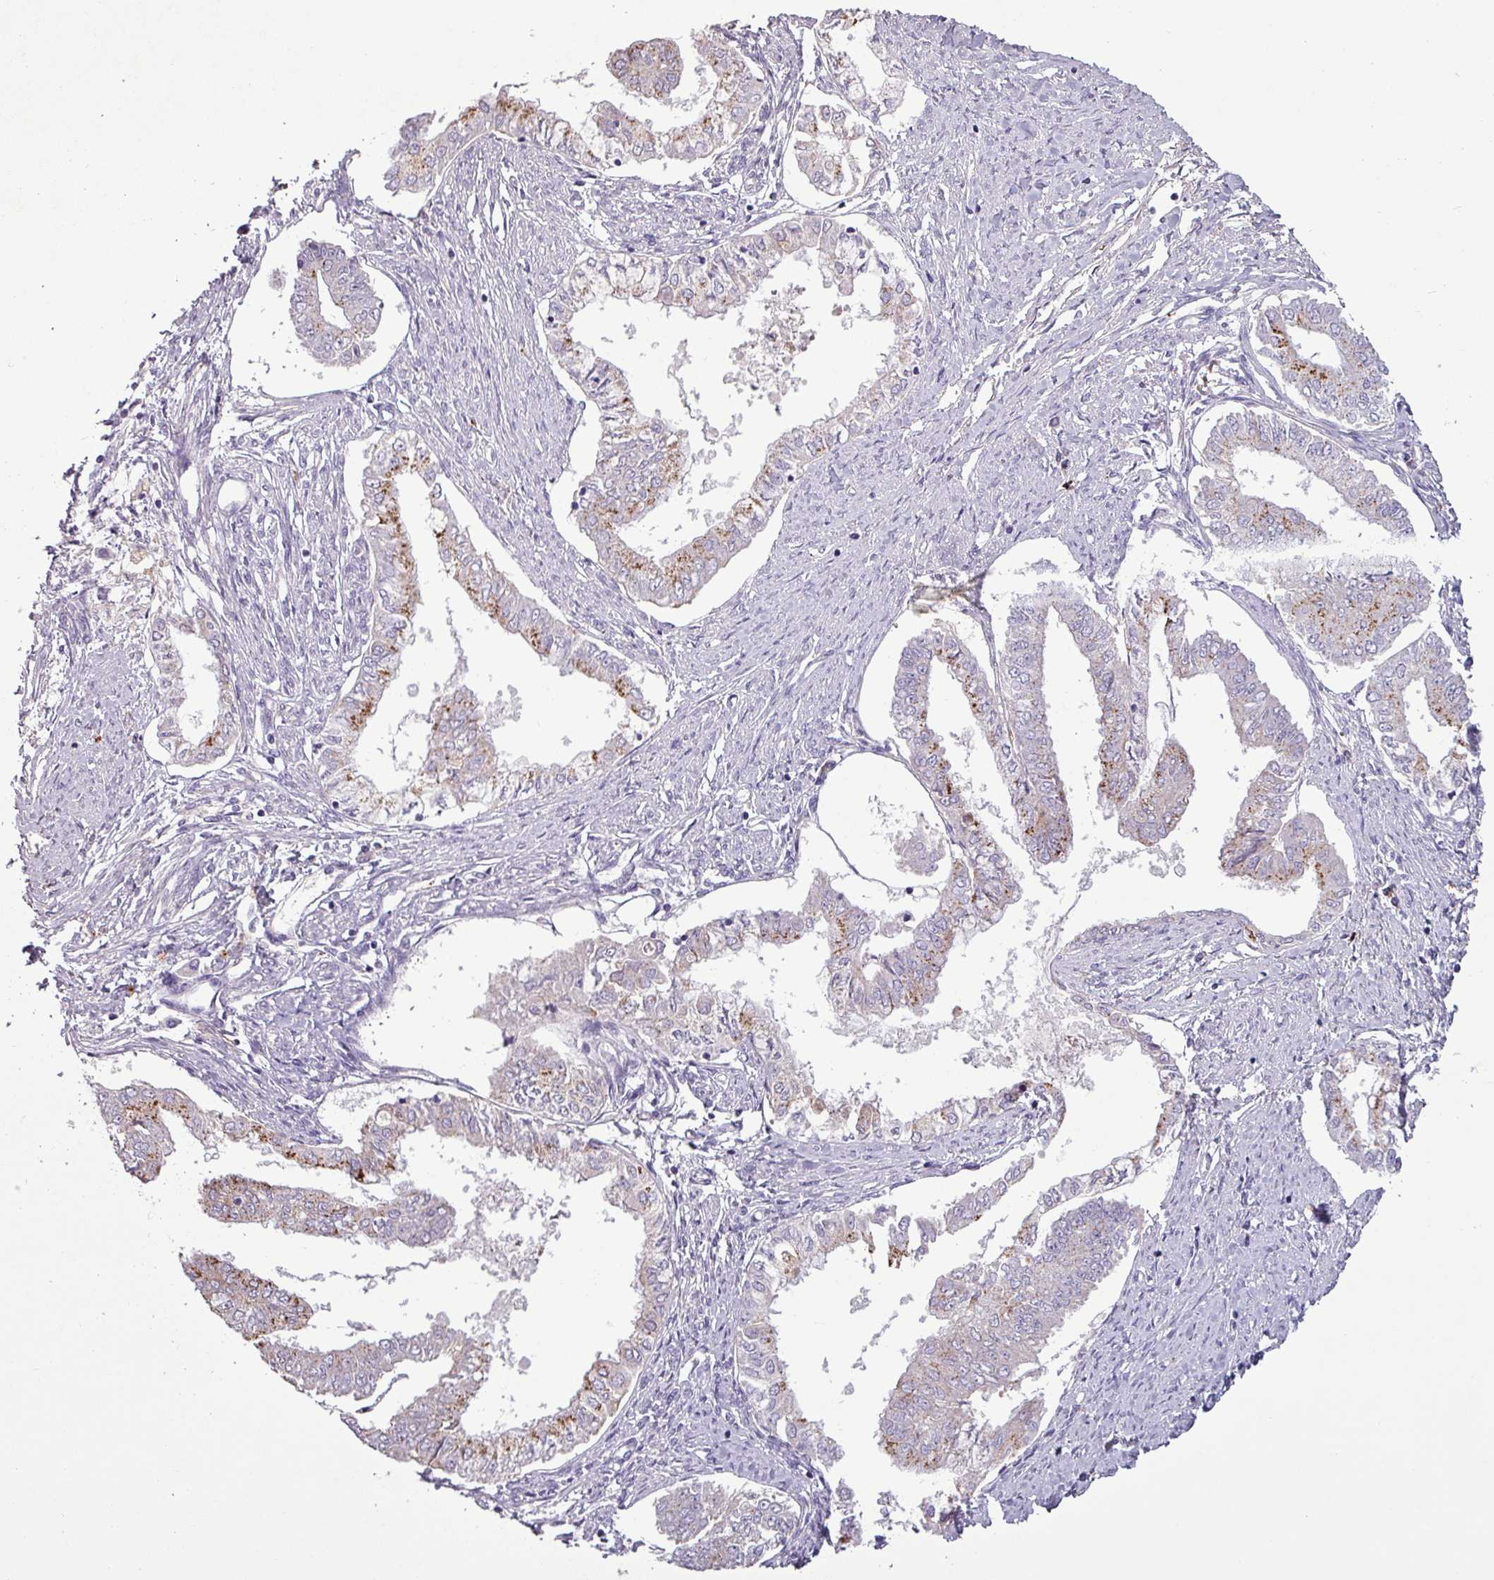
{"staining": {"intensity": "moderate", "quantity": "<25%", "location": "cytoplasmic/membranous"}, "tissue": "endometrial cancer", "cell_type": "Tumor cells", "image_type": "cancer", "snomed": [{"axis": "morphology", "description": "Adenocarcinoma, NOS"}, {"axis": "topography", "description": "Endometrium"}], "caption": "Adenocarcinoma (endometrial) stained with a protein marker reveals moderate staining in tumor cells.", "gene": "C4B", "patient": {"sex": "female", "age": 76}}